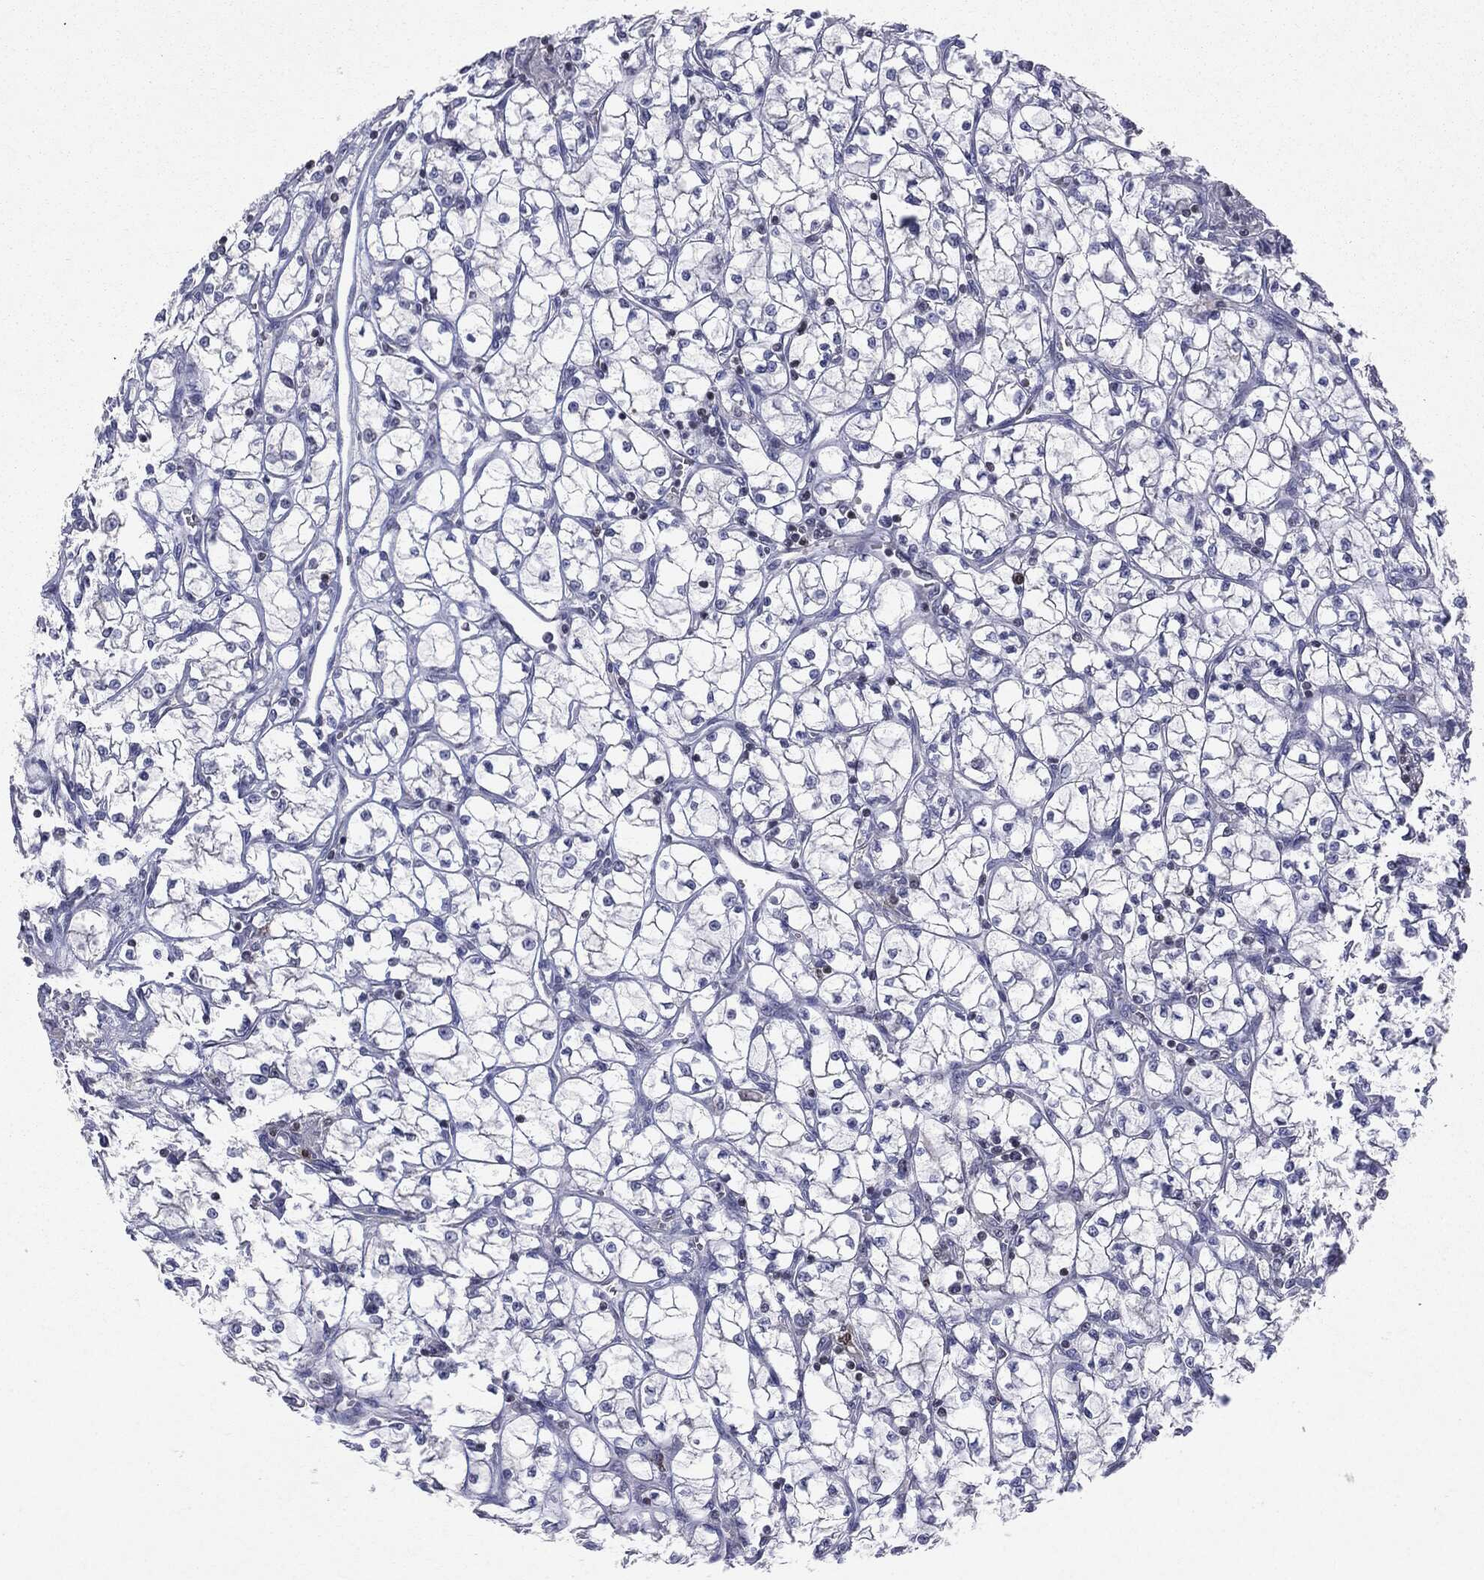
{"staining": {"intensity": "negative", "quantity": "none", "location": "none"}, "tissue": "renal cancer", "cell_type": "Tumor cells", "image_type": "cancer", "snomed": [{"axis": "morphology", "description": "Adenocarcinoma, NOS"}, {"axis": "topography", "description": "Kidney"}], "caption": "This is an immunohistochemistry (IHC) image of adenocarcinoma (renal). There is no staining in tumor cells.", "gene": "KIF2C", "patient": {"sex": "female", "age": 64}}